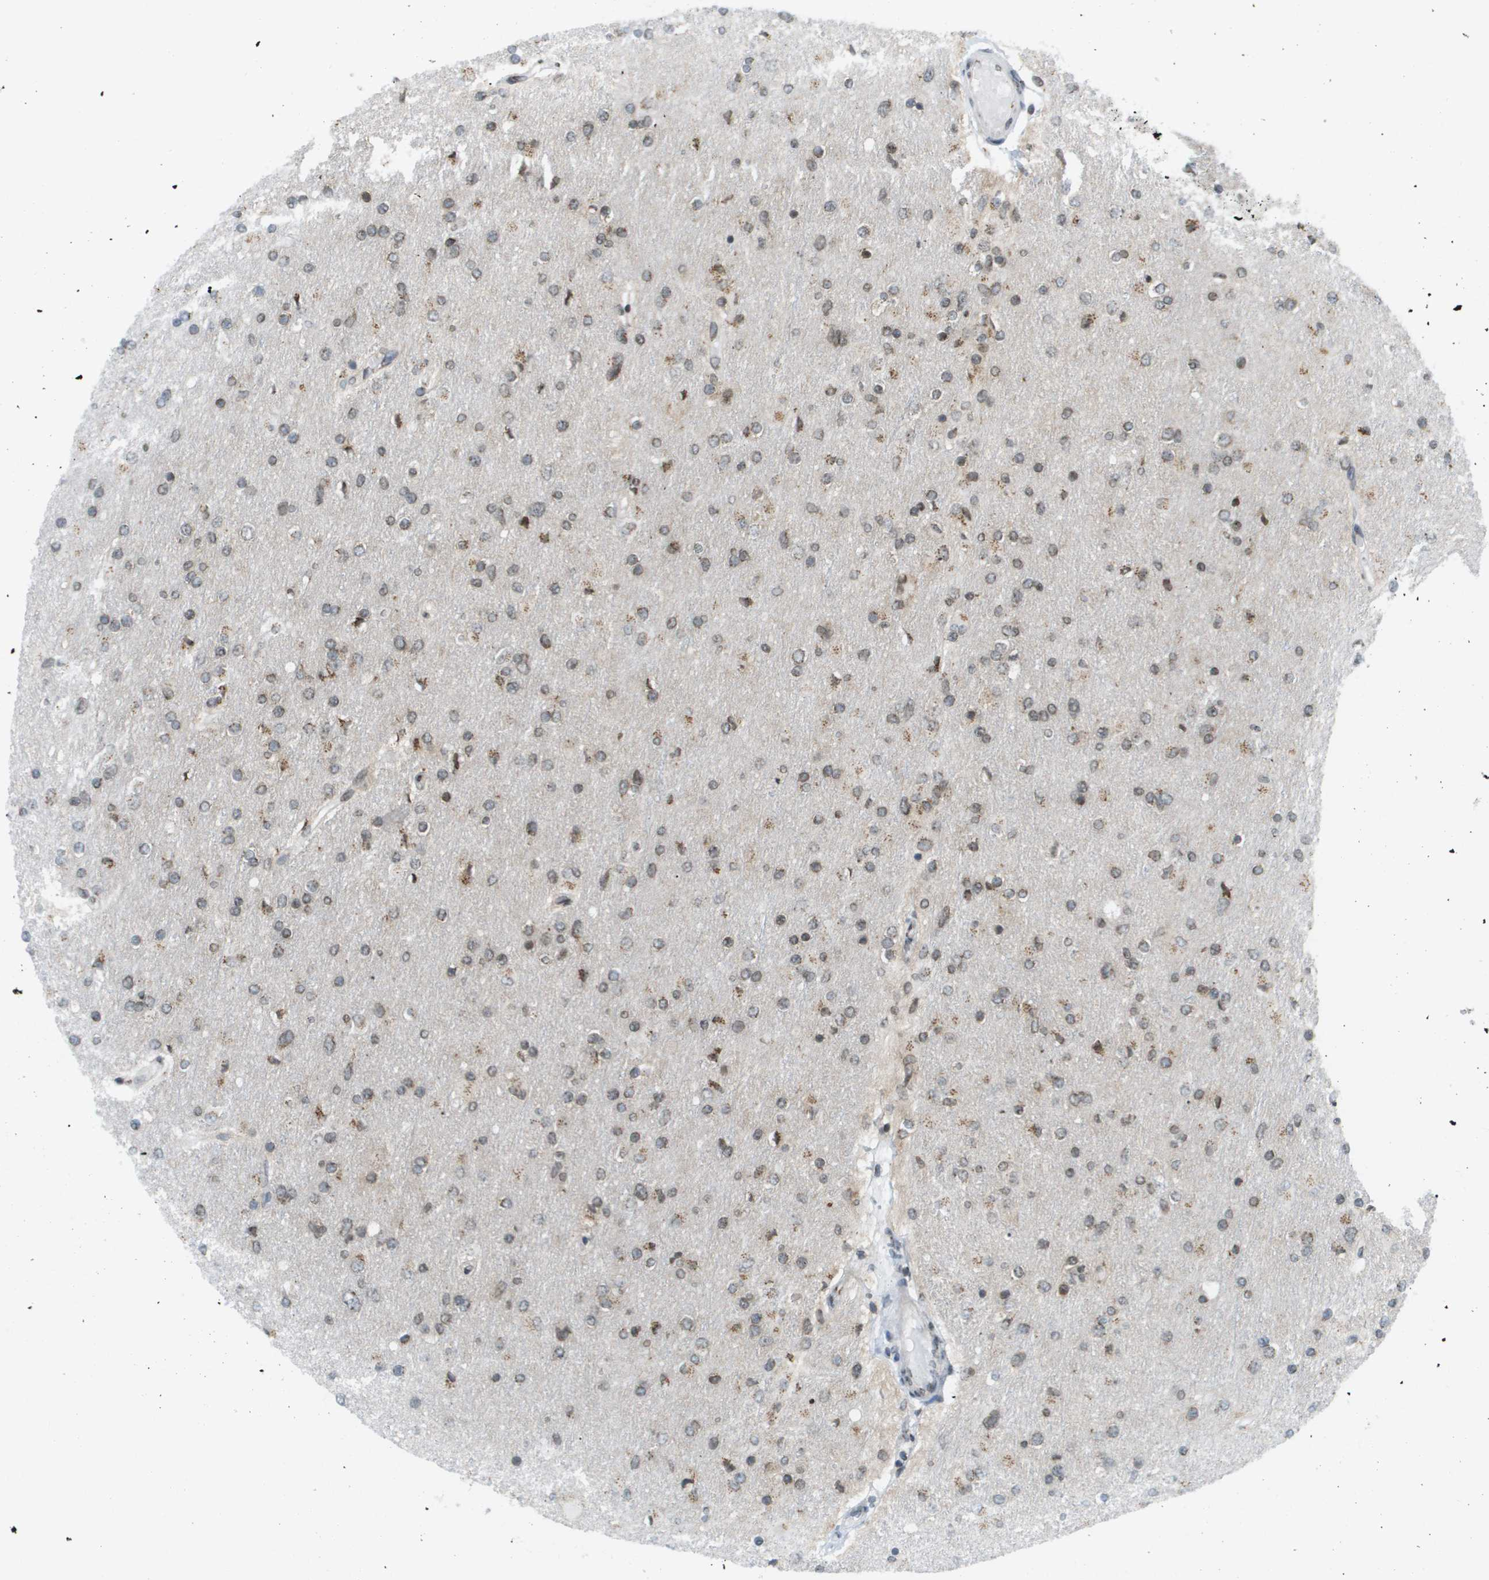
{"staining": {"intensity": "moderate", "quantity": "25%-75%", "location": "cytoplasmic/membranous,nuclear"}, "tissue": "glioma", "cell_type": "Tumor cells", "image_type": "cancer", "snomed": [{"axis": "morphology", "description": "Glioma, malignant, High grade"}, {"axis": "topography", "description": "Cerebral cortex"}], "caption": "A brown stain labels moderate cytoplasmic/membranous and nuclear expression of a protein in human glioma tumor cells. (DAB IHC, brown staining for protein, blue staining for nuclei).", "gene": "EVC", "patient": {"sex": "female", "age": 36}}